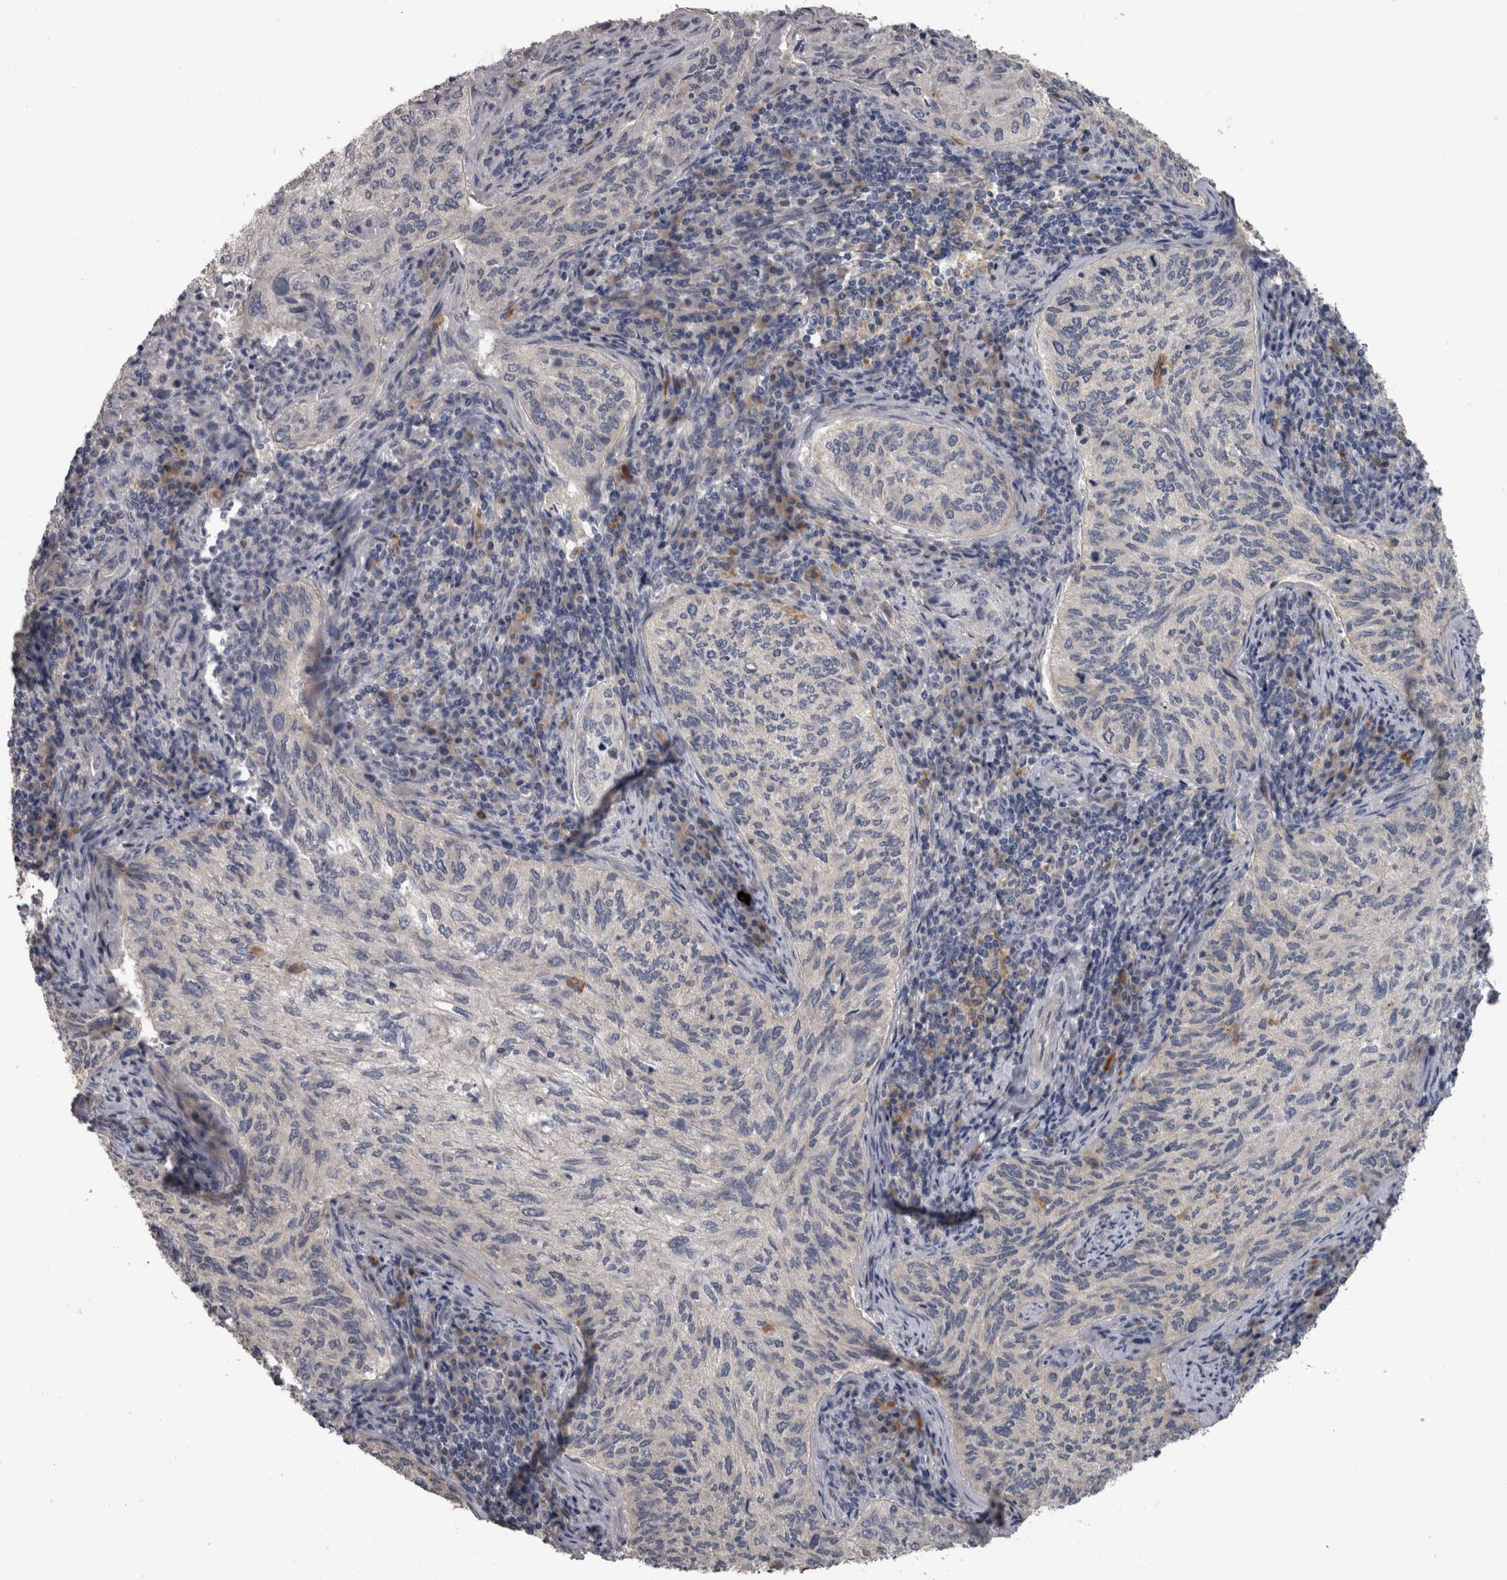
{"staining": {"intensity": "negative", "quantity": "none", "location": "none"}, "tissue": "cervical cancer", "cell_type": "Tumor cells", "image_type": "cancer", "snomed": [{"axis": "morphology", "description": "Squamous cell carcinoma, NOS"}, {"axis": "topography", "description": "Cervix"}], "caption": "The IHC image has no significant staining in tumor cells of squamous cell carcinoma (cervical) tissue.", "gene": "EFEMP2", "patient": {"sex": "female", "age": 30}}